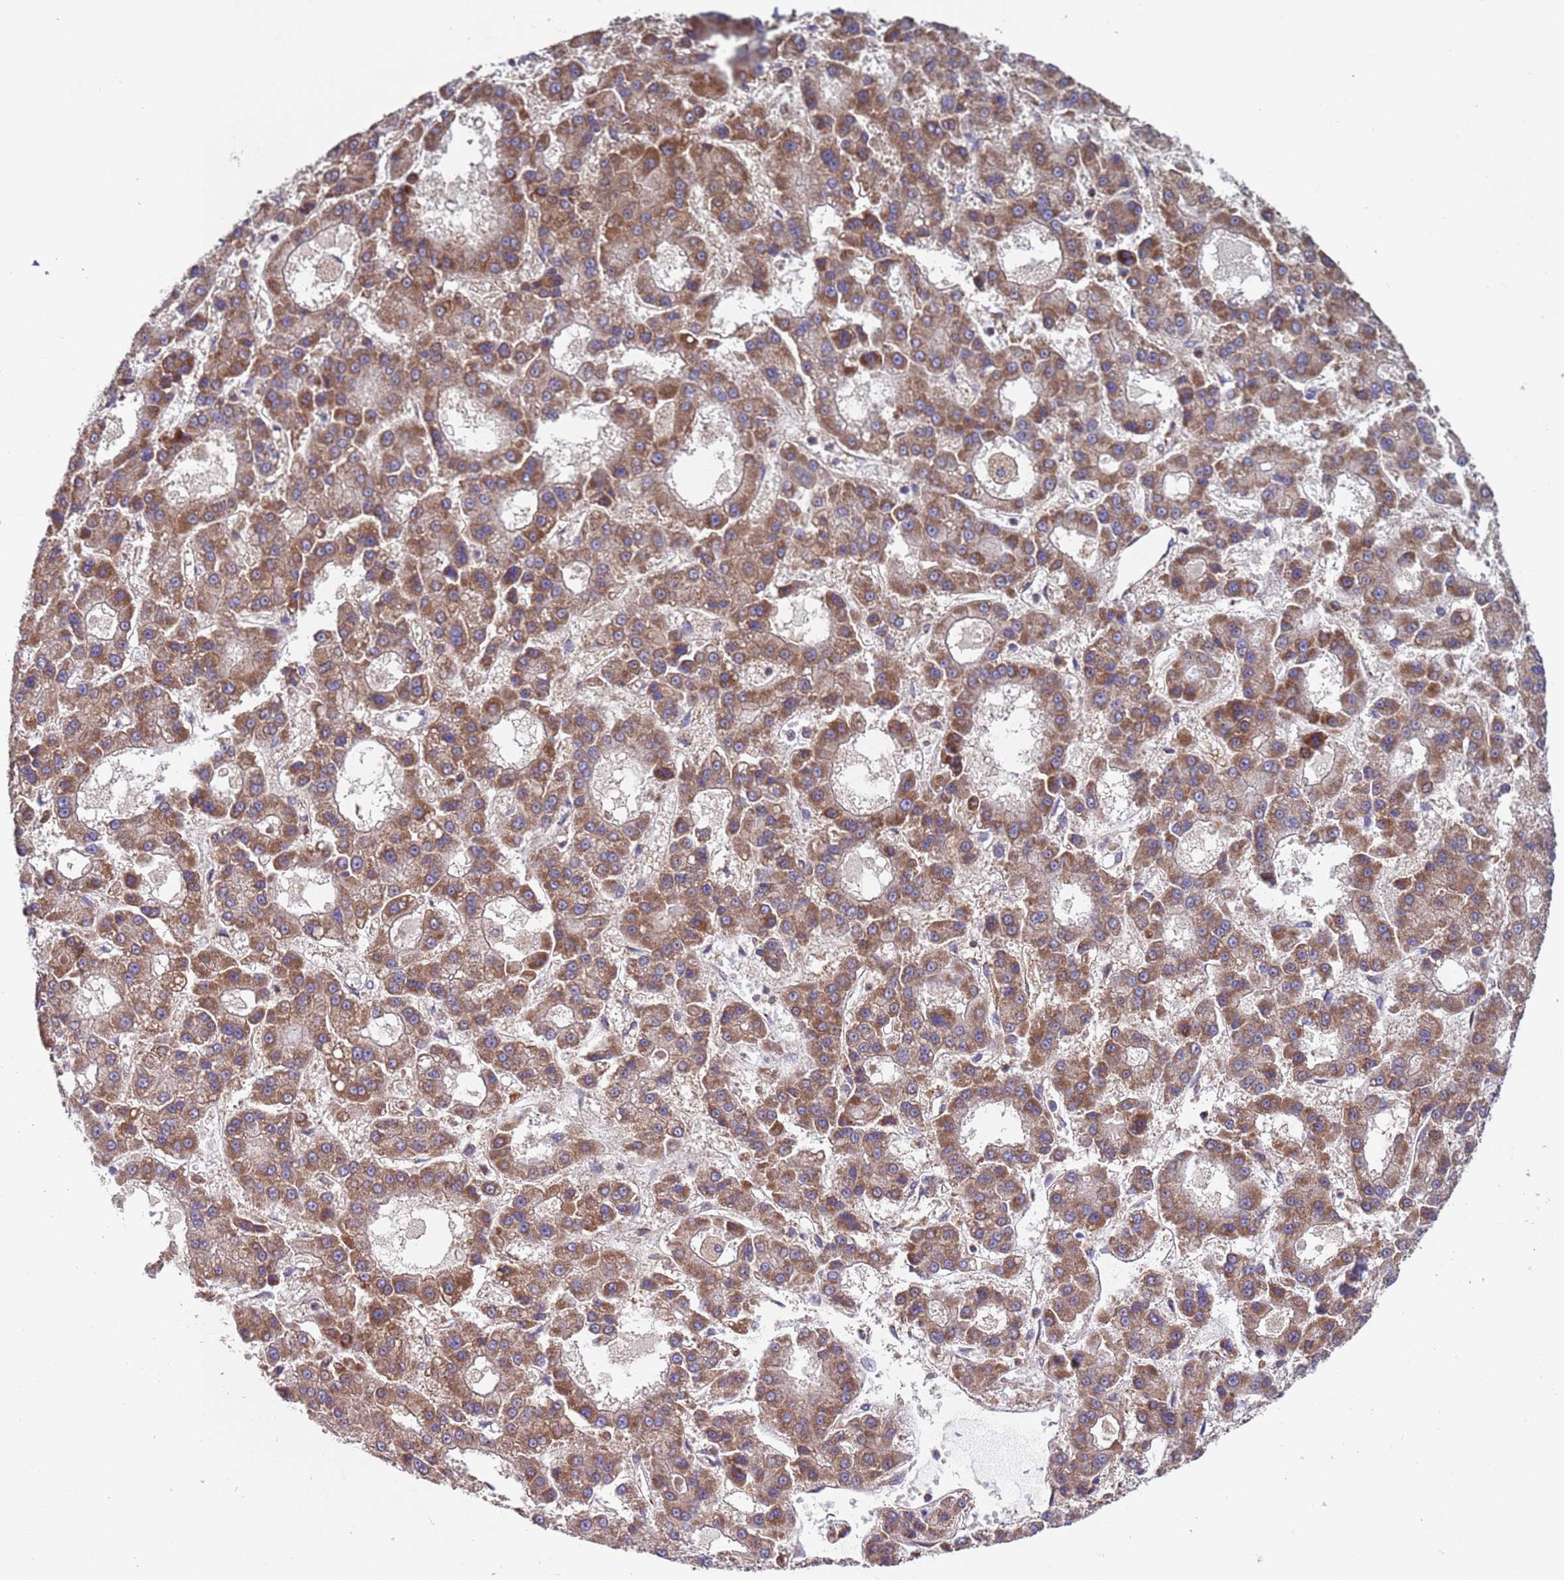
{"staining": {"intensity": "moderate", "quantity": ">75%", "location": "cytoplasmic/membranous"}, "tissue": "liver cancer", "cell_type": "Tumor cells", "image_type": "cancer", "snomed": [{"axis": "morphology", "description": "Carcinoma, Hepatocellular, NOS"}, {"axis": "topography", "description": "Liver"}], "caption": "The immunohistochemical stain highlights moderate cytoplasmic/membranous staining in tumor cells of liver cancer (hepatocellular carcinoma) tissue.", "gene": "ACAD8", "patient": {"sex": "male", "age": 70}}